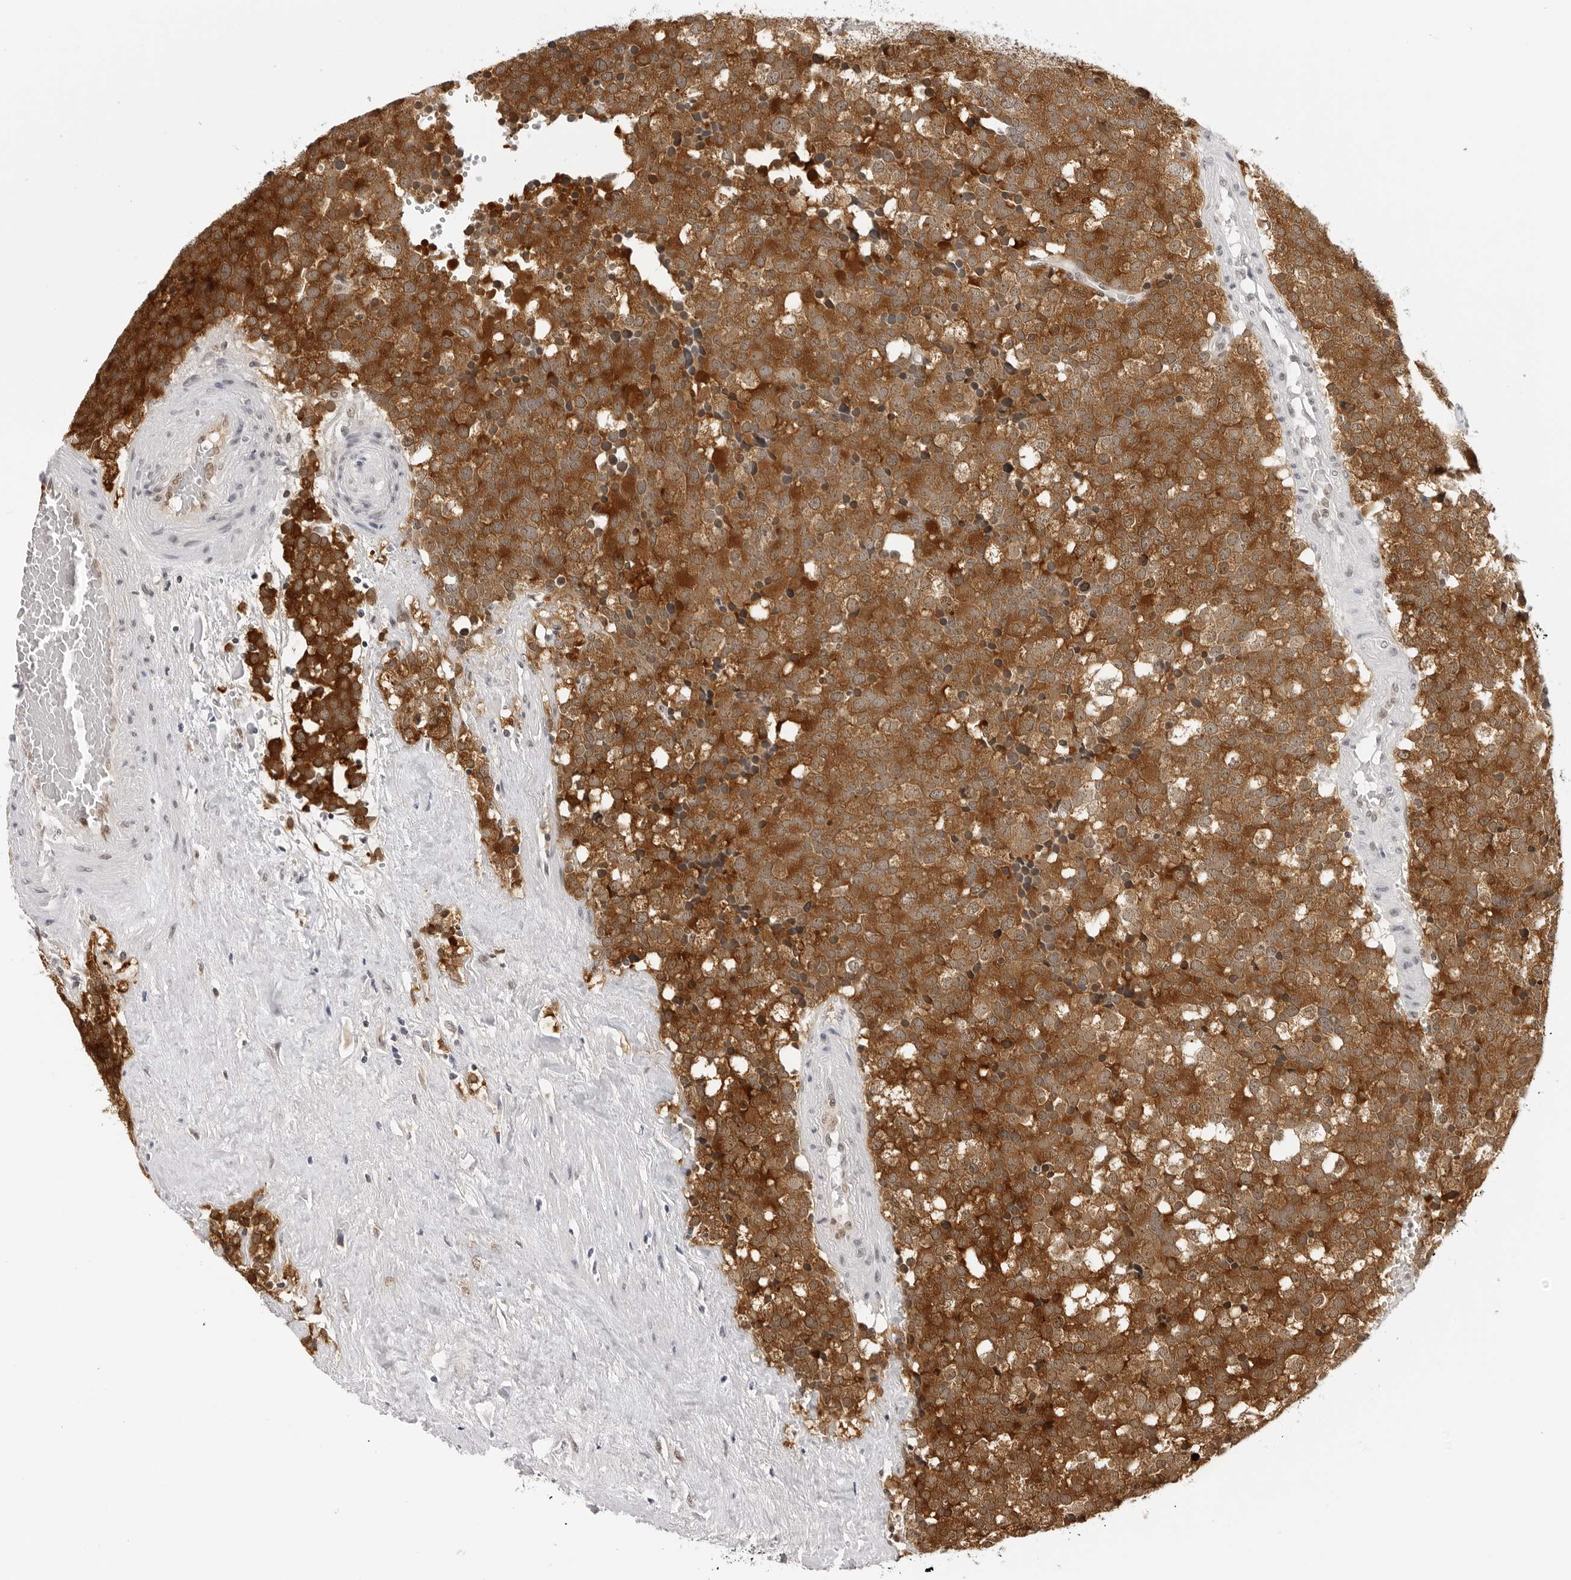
{"staining": {"intensity": "strong", "quantity": ">75%", "location": "cytoplasmic/membranous"}, "tissue": "testis cancer", "cell_type": "Tumor cells", "image_type": "cancer", "snomed": [{"axis": "morphology", "description": "Seminoma, NOS"}, {"axis": "topography", "description": "Testis"}], "caption": "IHC histopathology image of neoplastic tissue: testis cancer stained using IHC demonstrates high levels of strong protein expression localized specifically in the cytoplasmic/membranous of tumor cells, appearing as a cytoplasmic/membranous brown color.", "gene": "WDR77", "patient": {"sex": "male", "age": 71}}